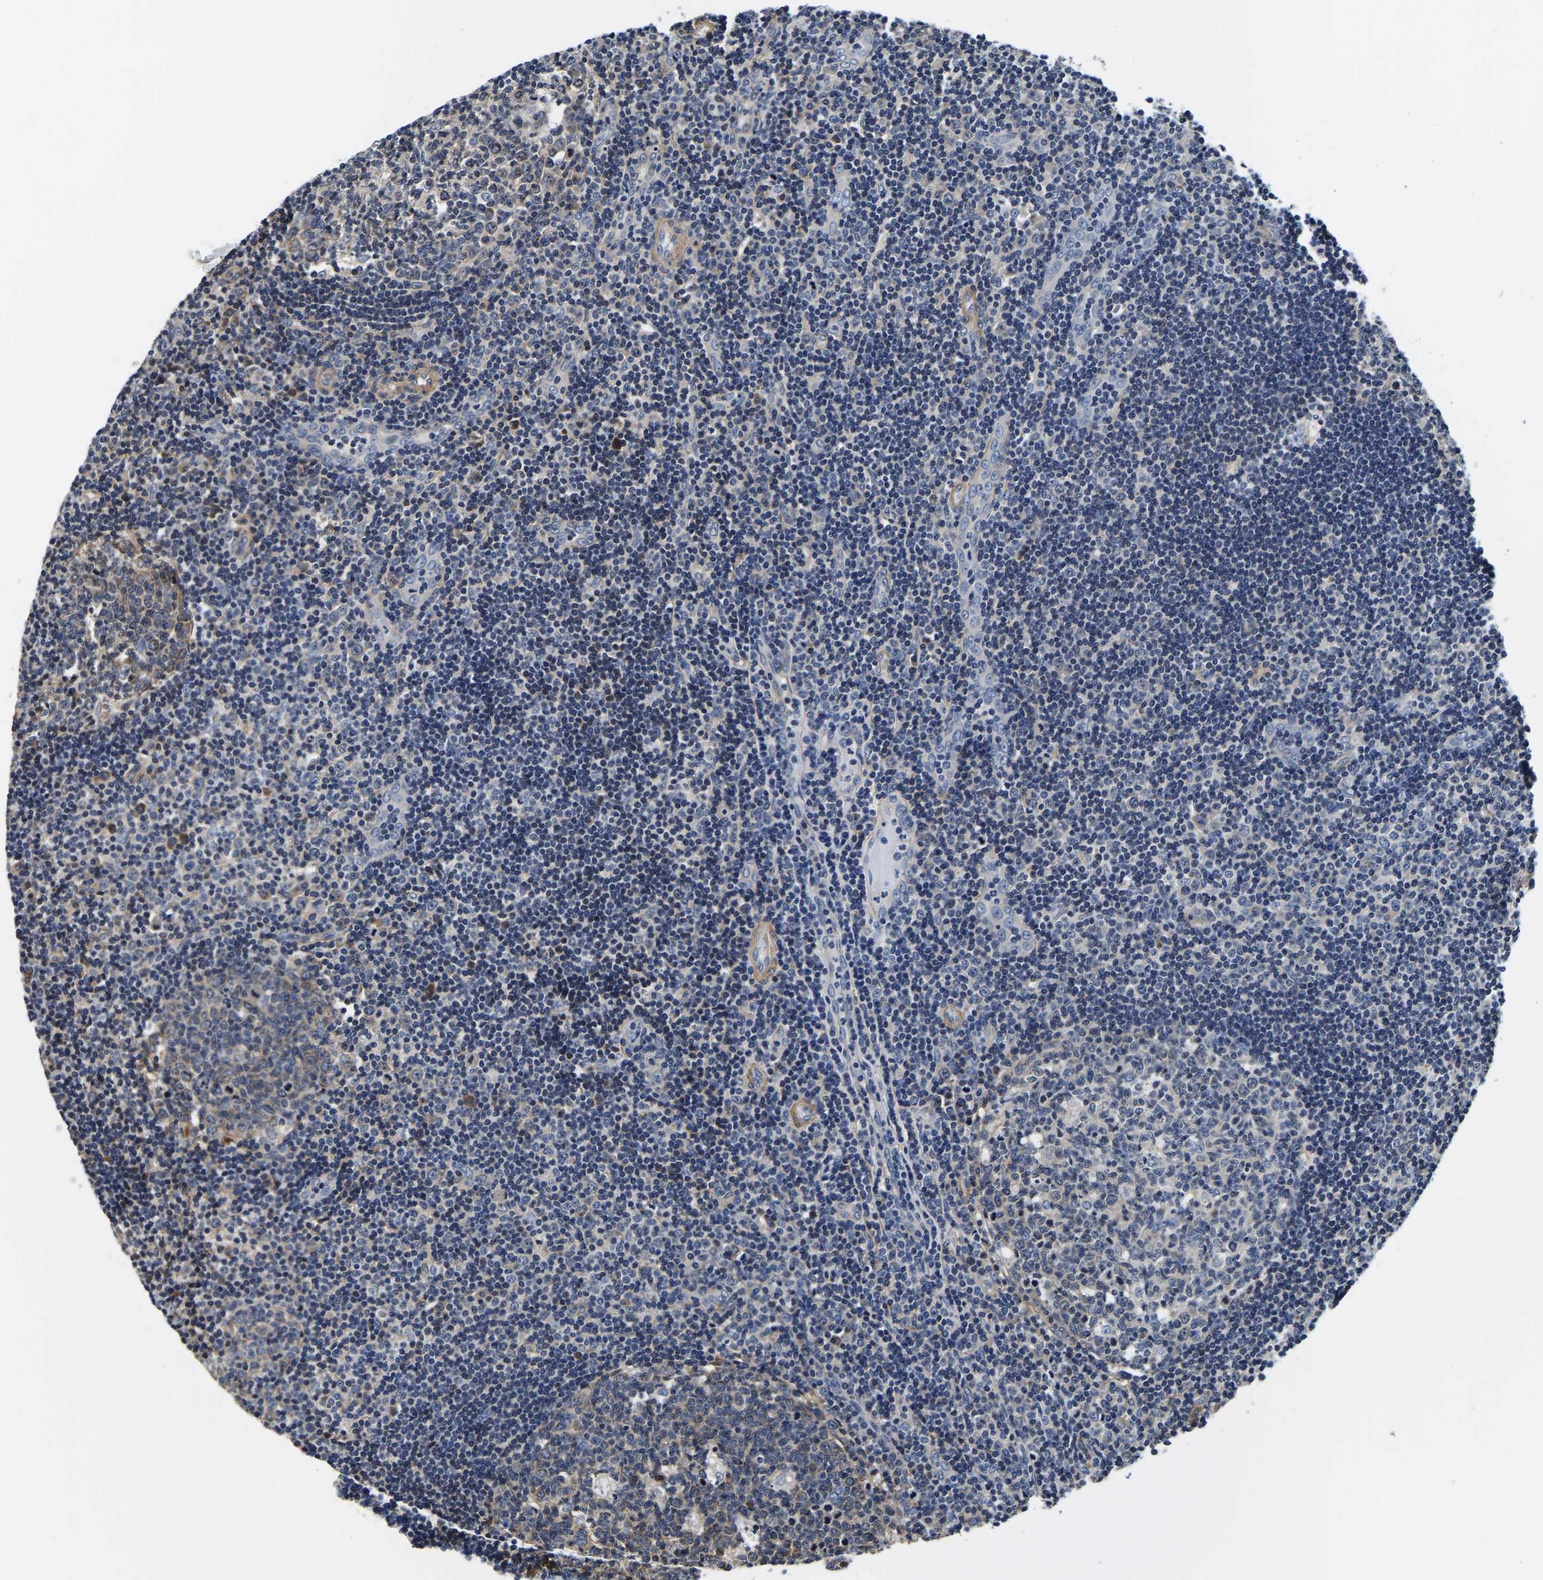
{"staining": {"intensity": "weak", "quantity": "25%-75%", "location": "cytoplasmic/membranous"}, "tissue": "tonsil", "cell_type": "Germinal center cells", "image_type": "normal", "snomed": [{"axis": "morphology", "description": "Normal tissue, NOS"}, {"axis": "topography", "description": "Tonsil"}], "caption": "Human tonsil stained for a protein (brown) displays weak cytoplasmic/membranous positive expression in approximately 25%-75% of germinal center cells.", "gene": "KCTD17", "patient": {"sex": "female", "age": 40}}